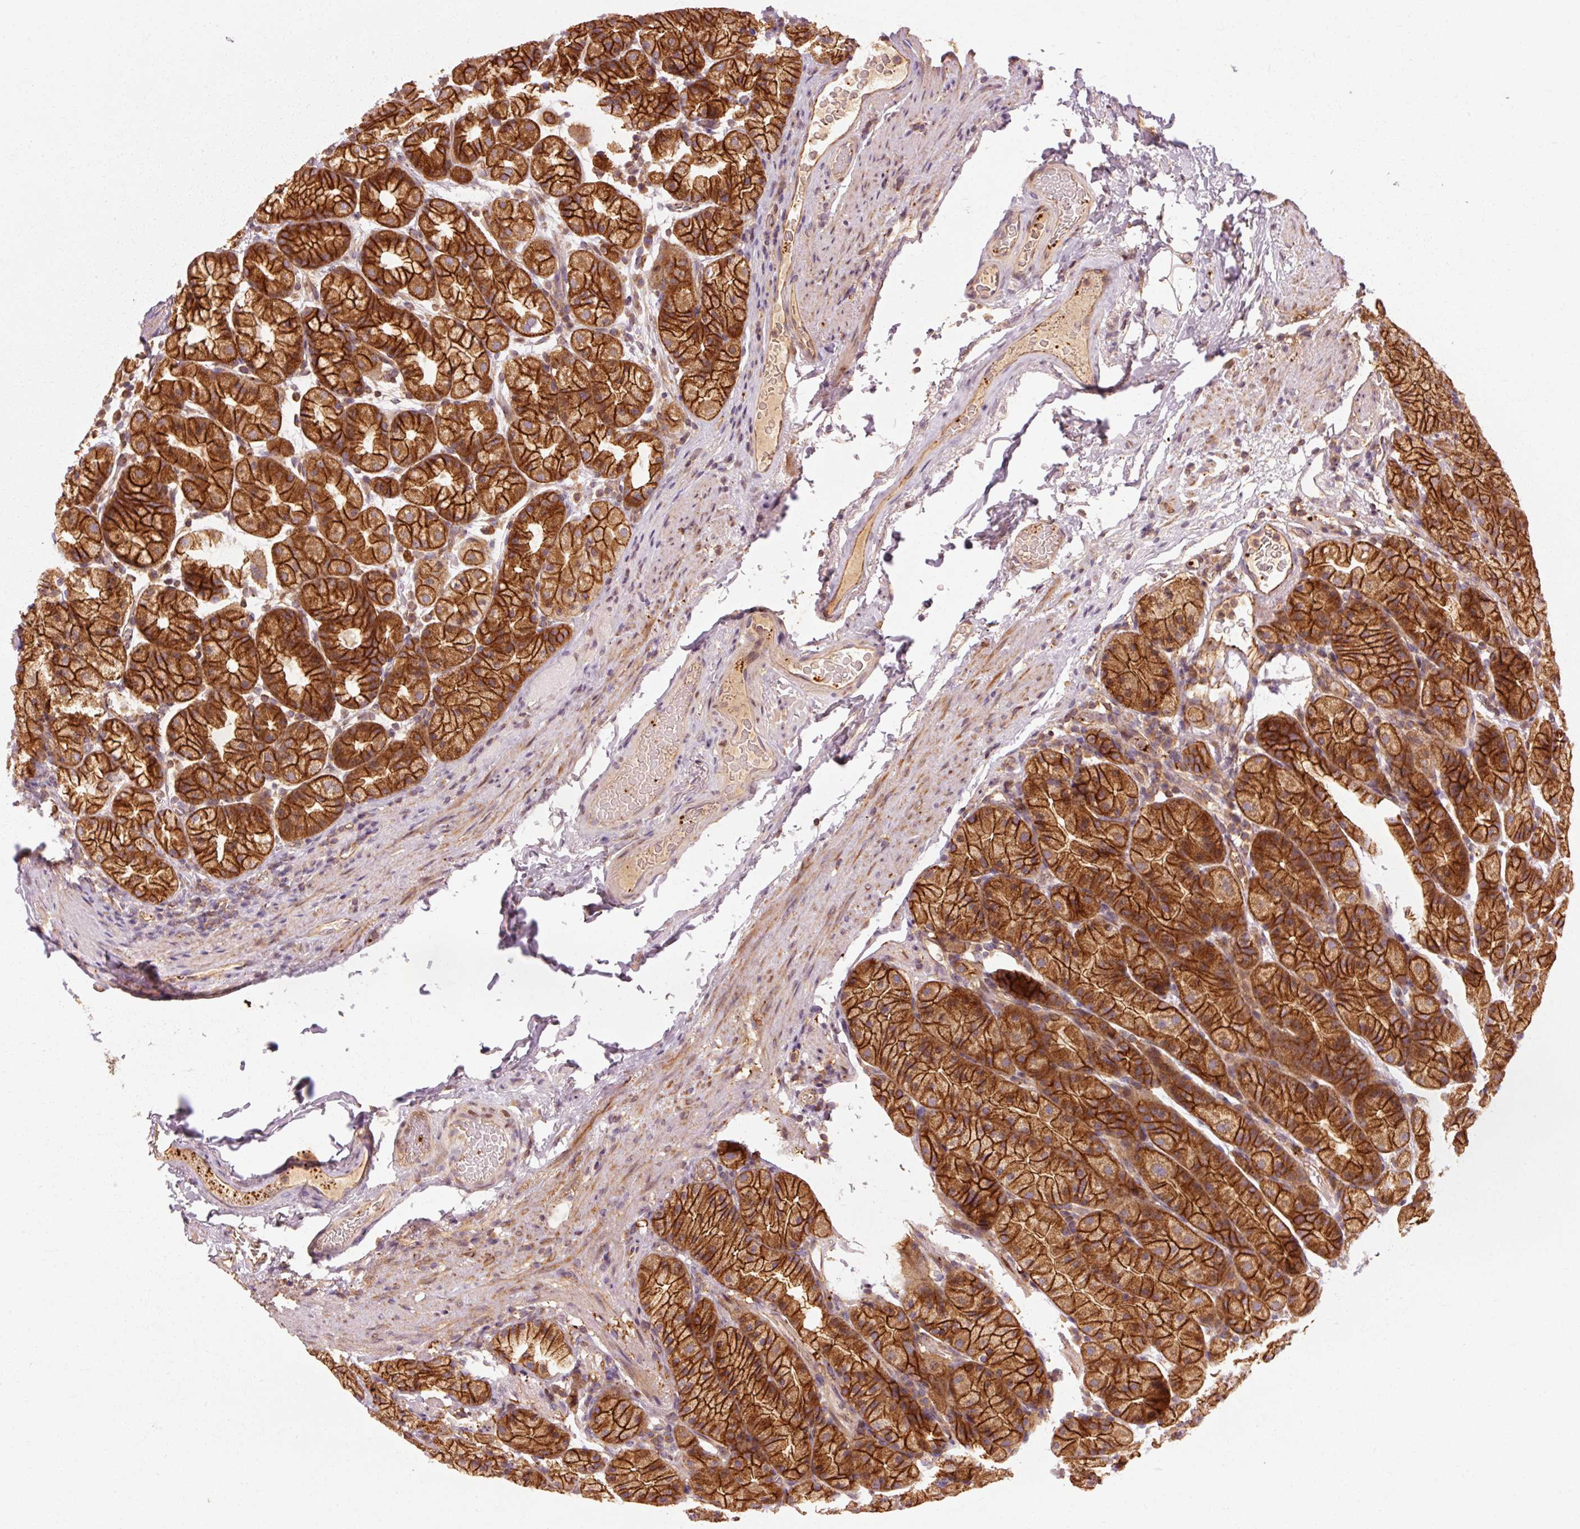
{"staining": {"intensity": "strong", "quantity": ">75%", "location": "cytoplasmic/membranous"}, "tissue": "stomach", "cell_type": "Glandular cells", "image_type": "normal", "snomed": [{"axis": "morphology", "description": "Normal tissue, NOS"}, {"axis": "topography", "description": "Stomach, upper"}, {"axis": "topography", "description": "Stomach"}], "caption": "This is a photomicrograph of immunohistochemistry staining of normal stomach, which shows strong staining in the cytoplasmic/membranous of glandular cells.", "gene": "CTNNA1", "patient": {"sex": "male", "age": 68}}